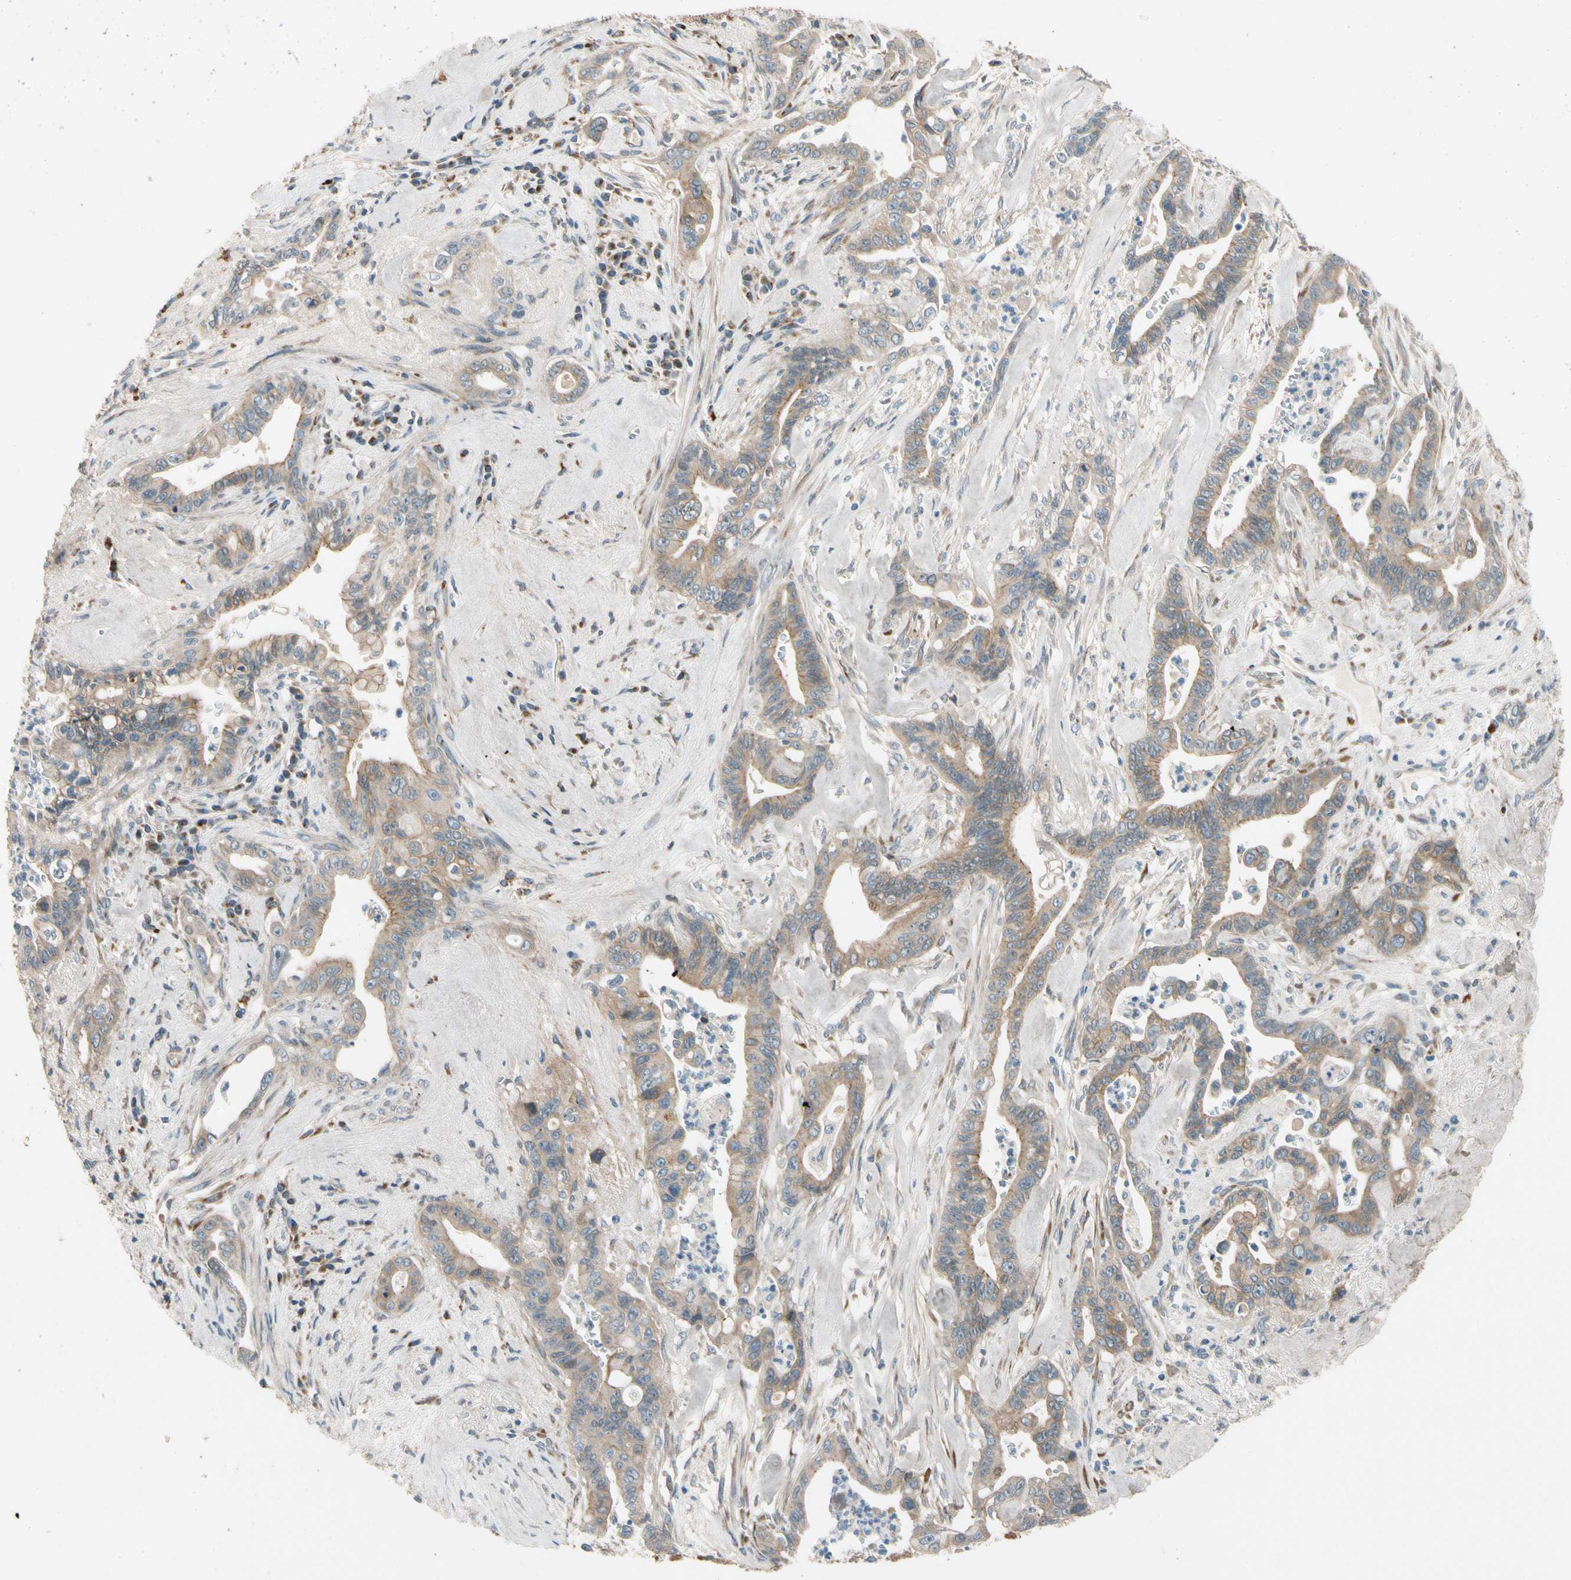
{"staining": {"intensity": "moderate", "quantity": ">75%", "location": "cytoplasmic/membranous"}, "tissue": "pancreatic cancer", "cell_type": "Tumor cells", "image_type": "cancer", "snomed": [{"axis": "morphology", "description": "Adenocarcinoma, NOS"}, {"axis": "topography", "description": "Pancreas"}], "caption": "Human pancreatic cancer (adenocarcinoma) stained with a brown dye reveals moderate cytoplasmic/membranous positive expression in approximately >75% of tumor cells.", "gene": "MST1R", "patient": {"sex": "male", "age": 70}}